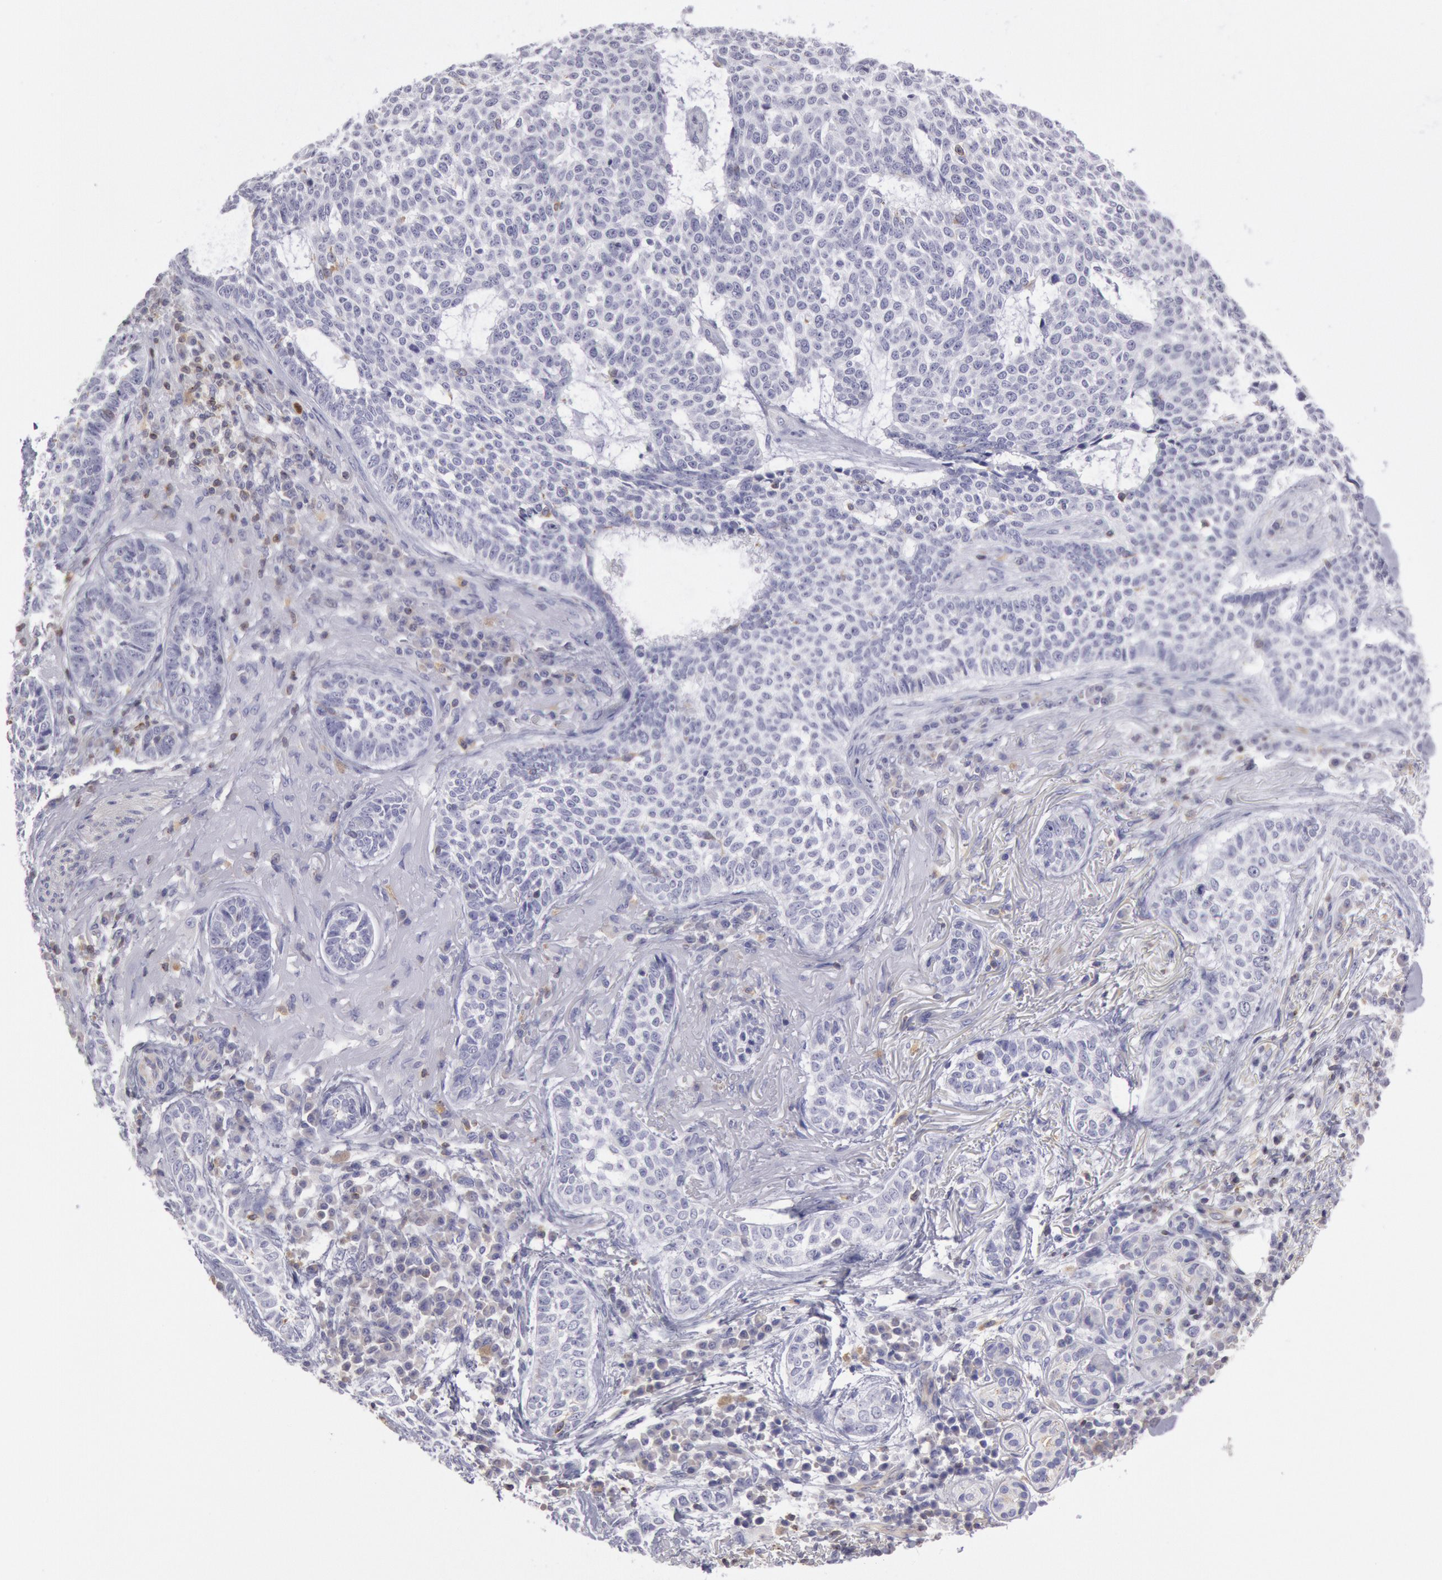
{"staining": {"intensity": "negative", "quantity": "none", "location": "none"}, "tissue": "skin cancer", "cell_type": "Tumor cells", "image_type": "cancer", "snomed": [{"axis": "morphology", "description": "Basal cell carcinoma"}, {"axis": "topography", "description": "Skin"}], "caption": "Immunohistochemistry (IHC) histopathology image of skin basal cell carcinoma stained for a protein (brown), which reveals no staining in tumor cells.", "gene": "RAB27A", "patient": {"sex": "female", "age": 89}}